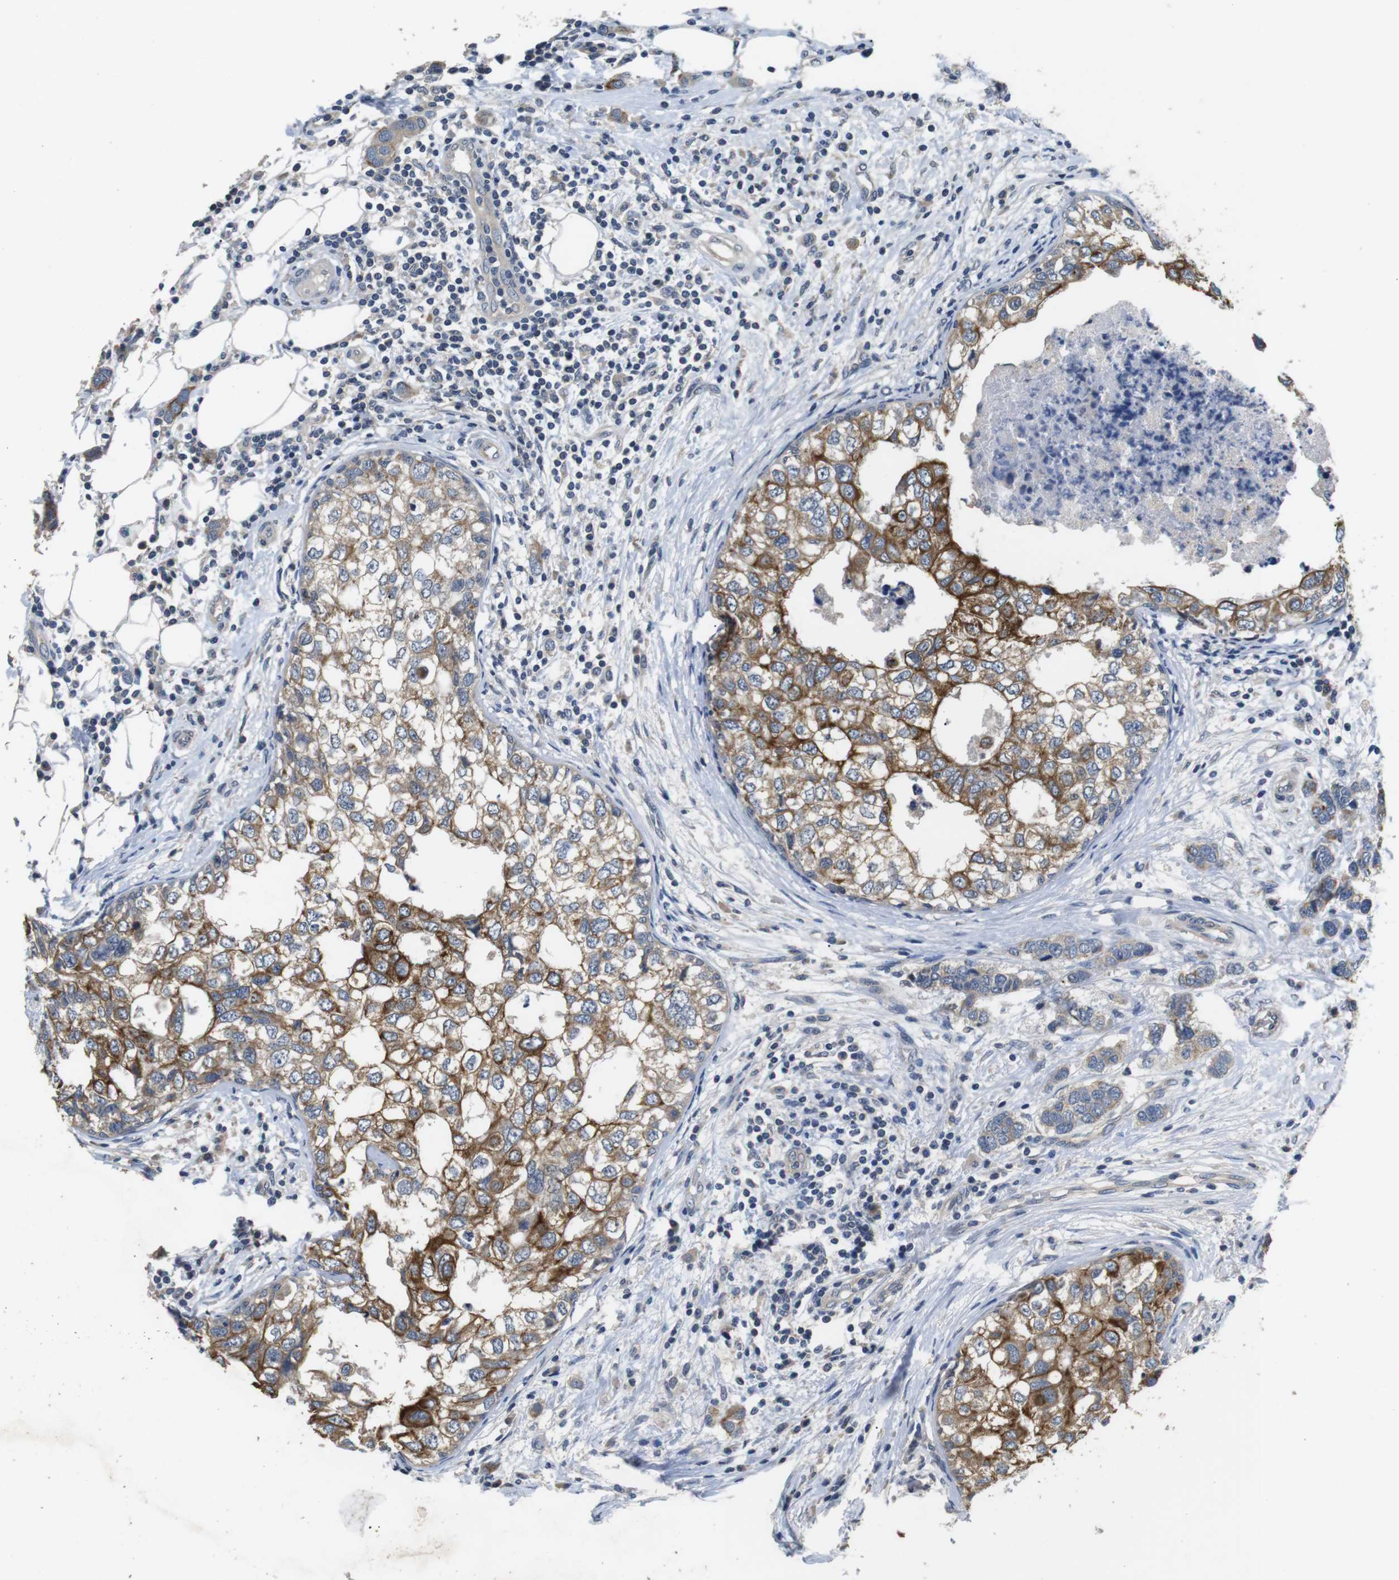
{"staining": {"intensity": "moderate", "quantity": "25%-75%", "location": "cytoplasmic/membranous"}, "tissue": "breast cancer", "cell_type": "Tumor cells", "image_type": "cancer", "snomed": [{"axis": "morphology", "description": "Duct carcinoma"}, {"axis": "topography", "description": "Breast"}], "caption": "Immunohistochemistry of breast intraductal carcinoma demonstrates medium levels of moderate cytoplasmic/membranous staining in about 25%-75% of tumor cells.", "gene": "ADGRL3", "patient": {"sex": "female", "age": 50}}